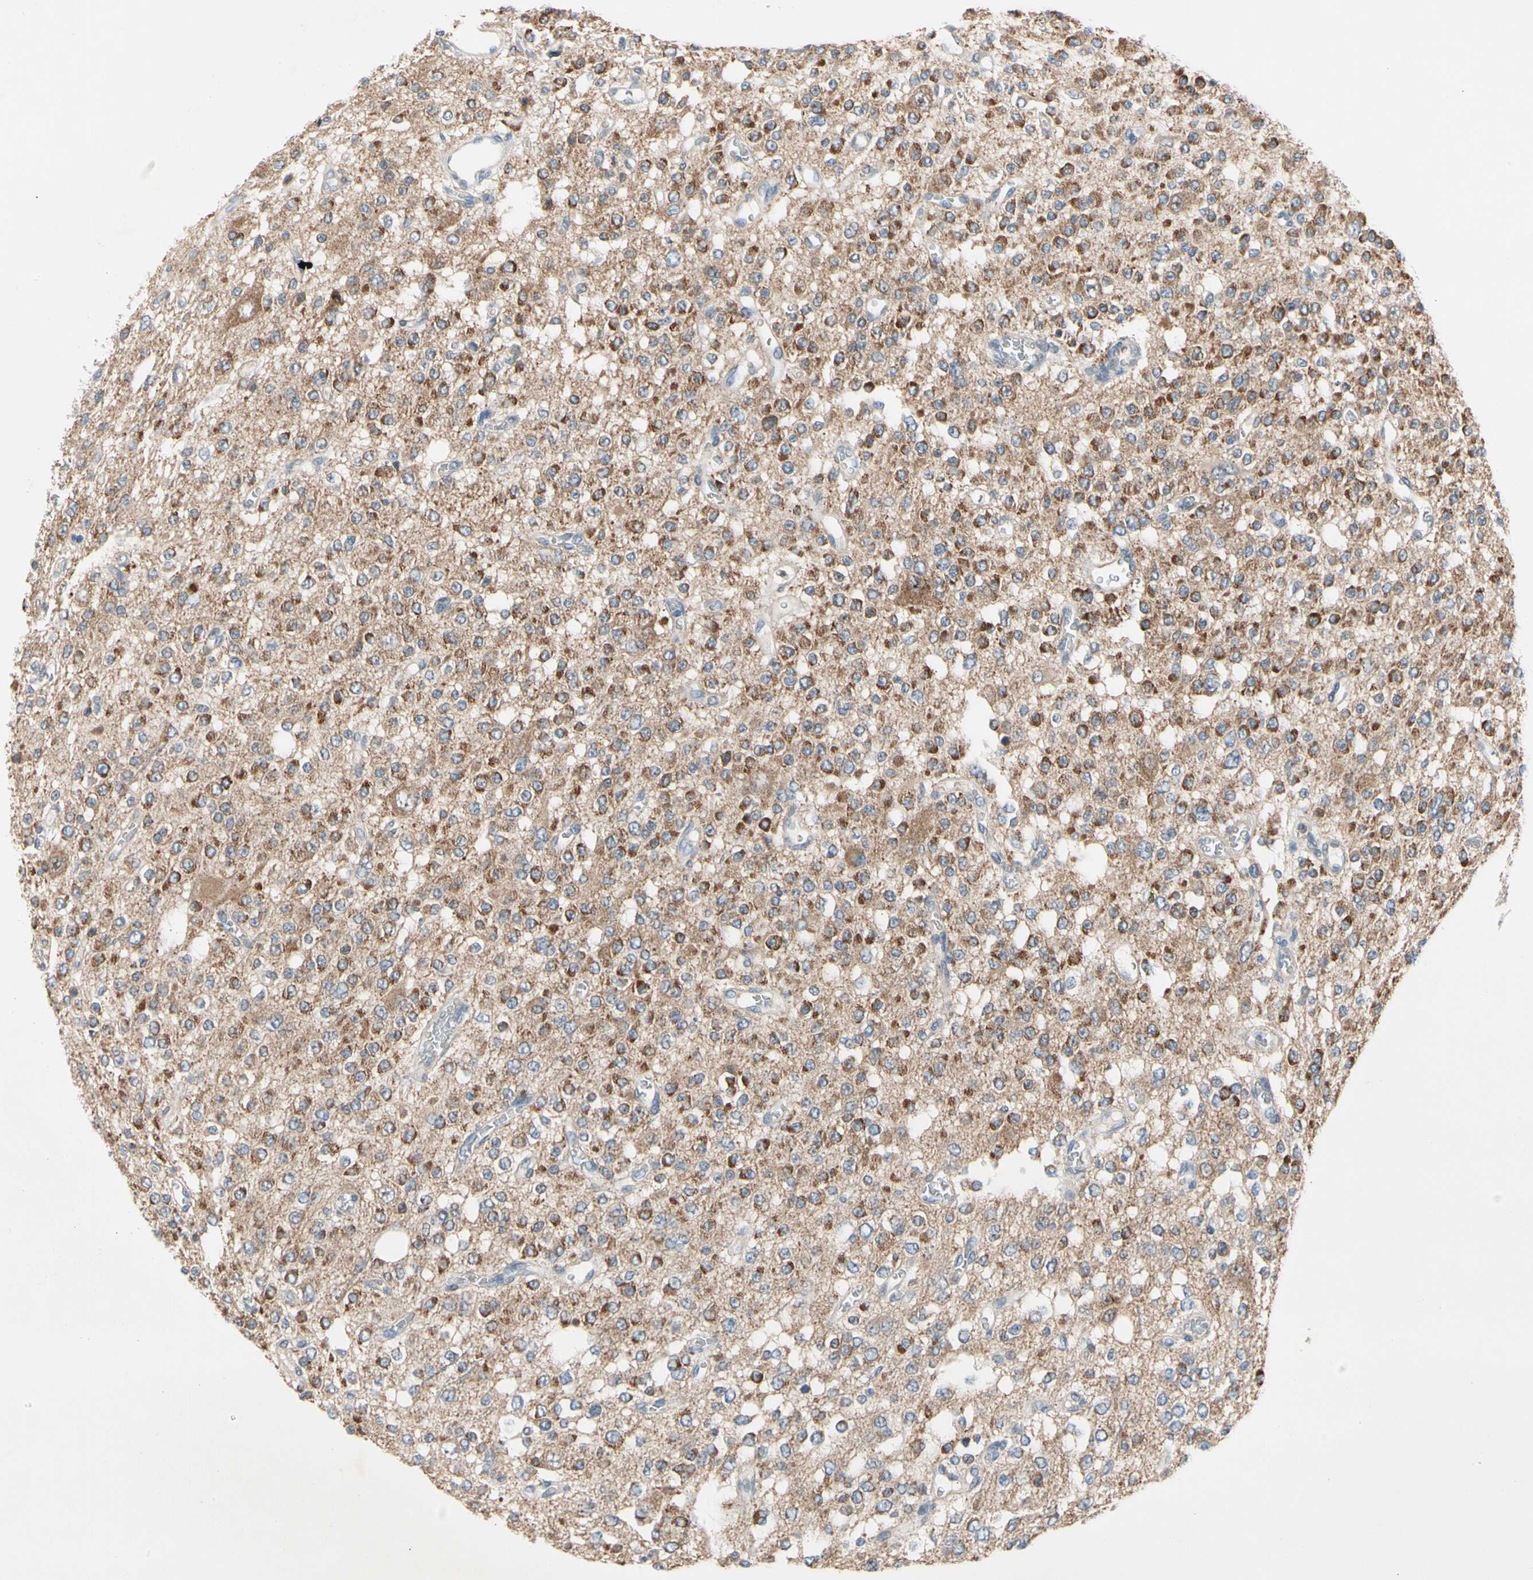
{"staining": {"intensity": "moderate", "quantity": "25%-75%", "location": "cytoplasmic/membranous"}, "tissue": "glioma", "cell_type": "Tumor cells", "image_type": "cancer", "snomed": [{"axis": "morphology", "description": "Glioma, malignant, Low grade"}, {"axis": "topography", "description": "Brain"}], "caption": "Protein staining of low-grade glioma (malignant) tissue reveals moderate cytoplasmic/membranous staining in approximately 25%-75% of tumor cells.", "gene": "MARK1", "patient": {"sex": "male", "age": 38}}